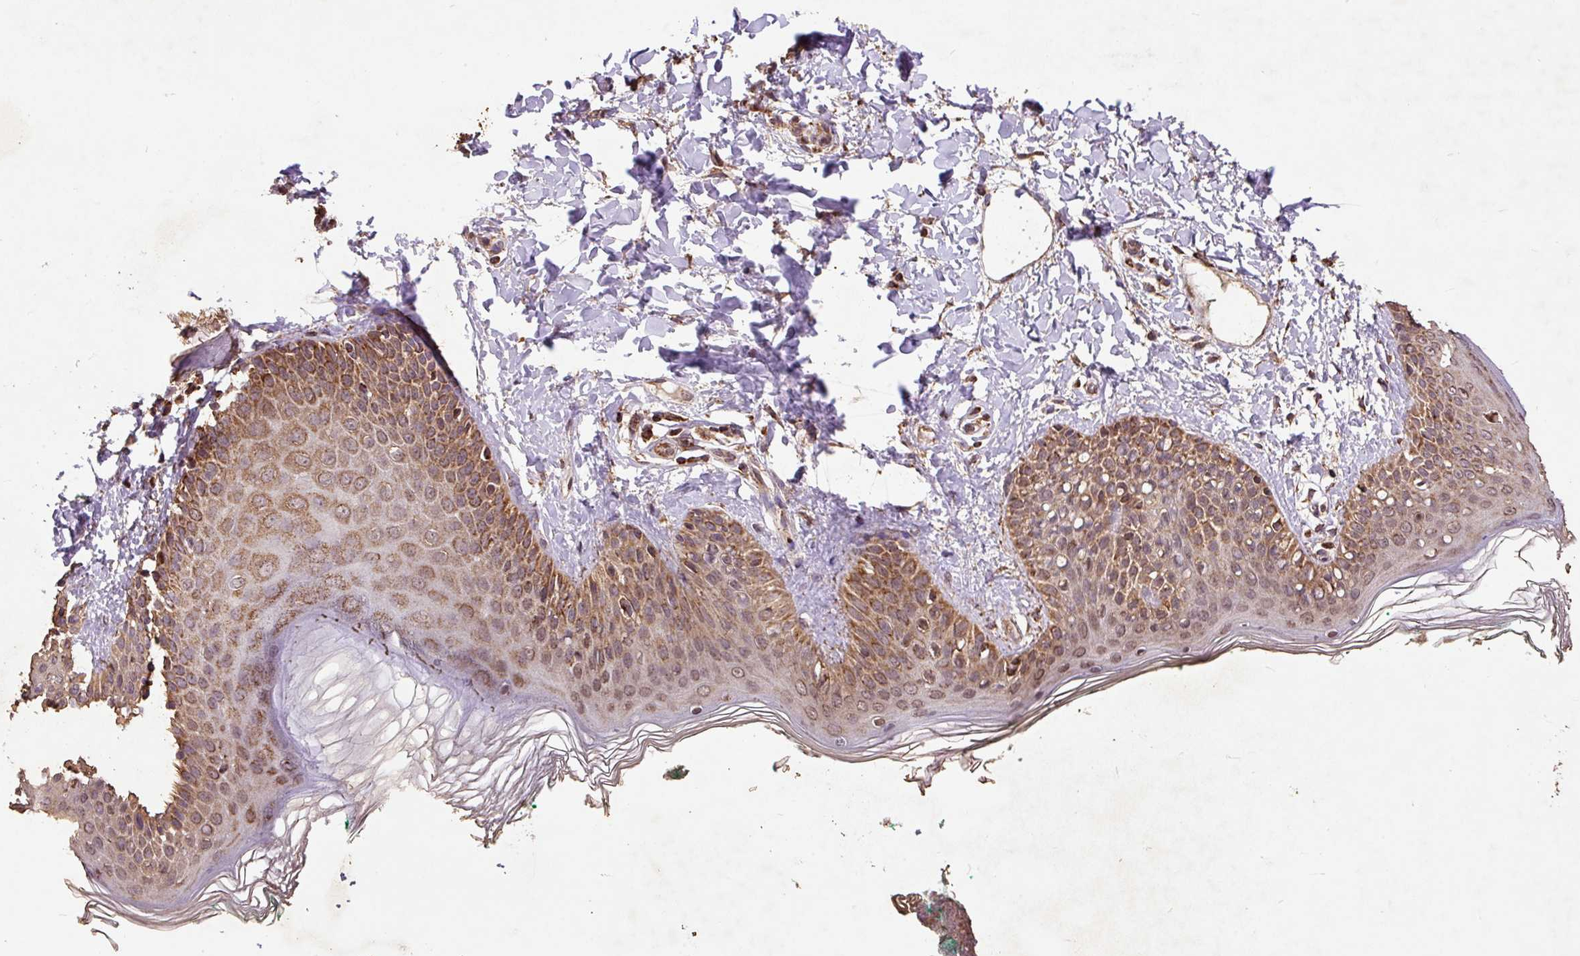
{"staining": {"intensity": "strong", "quantity": "25%-75%", "location": "cytoplasmic/membranous,nuclear"}, "tissue": "skin", "cell_type": "Fibroblasts", "image_type": "normal", "snomed": [{"axis": "morphology", "description": "Normal tissue, NOS"}, {"axis": "topography", "description": "Skin"}], "caption": "The photomicrograph exhibits immunohistochemical staining of unremarkable skin. There is strong cytoplasmic/membranous,nuclear expression is seen in about 25%-75% of fibroblasts.", "gene": "ATP5F1A", "patient": {"sex": "male", "age": 16}}